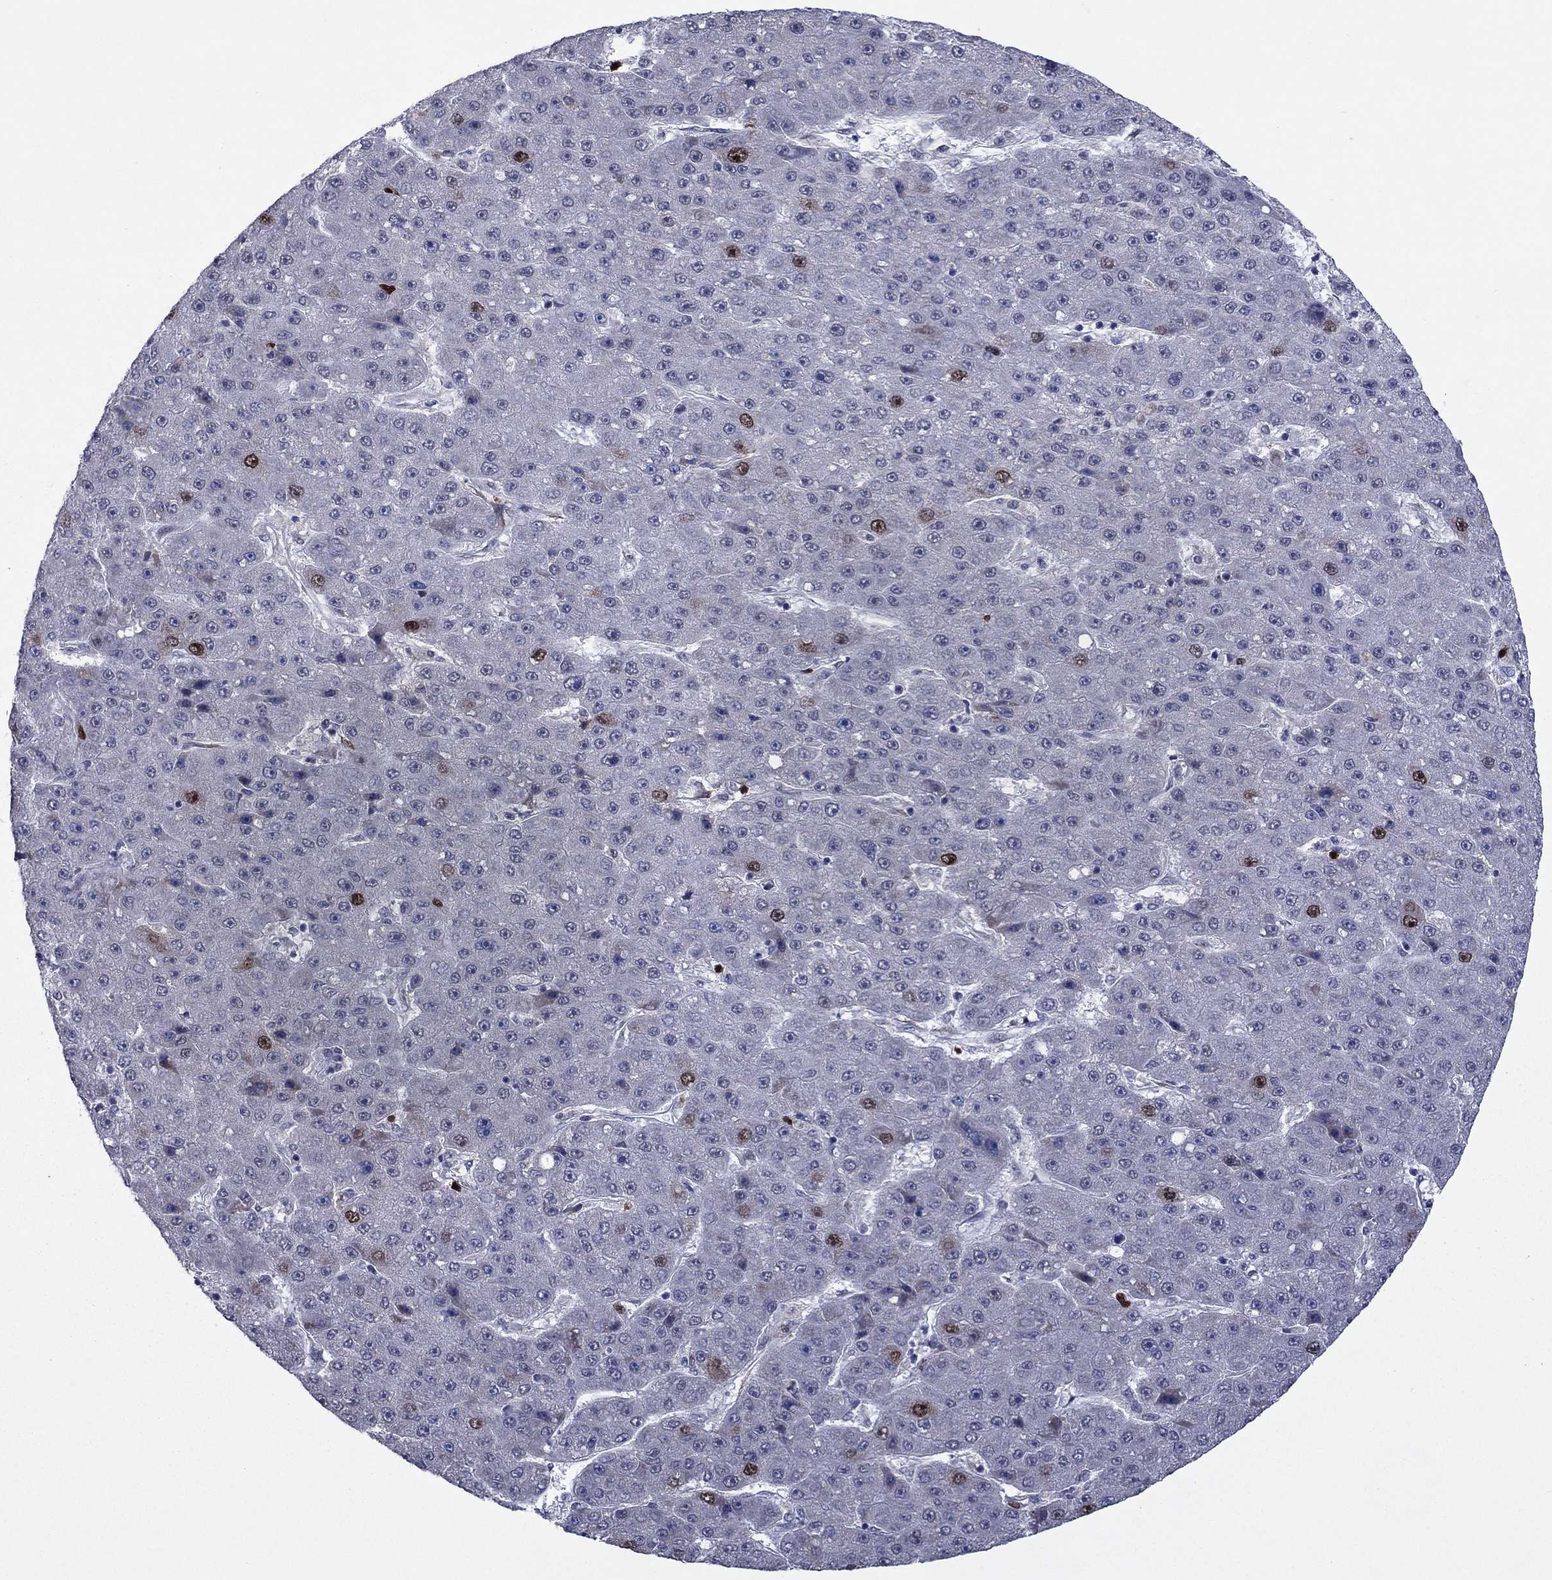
{"staining": {"intensity": "strong", "quantity": "<25%", "location": "nuclear"}, "tissue": "liver cancer", "cell_type": "Tumor cells", "image_type": "cancer", "snomed": [{"axis": "morphology", "description": "Carcinoma, Hepatocellular, NOS"}, {"axis": "topography", "description": "Liver"}], "caption": "Immunohistochemistry image of neoplastic tissue: hepatocellular carcinoma (liver) stained using IHC shows medium levels of strong protein expression localized specifically in the nuclear of tumor cells, appearing as a nuclear brown color.", "gene": "CDCA5", "patient": {"sex": "male", "age": 67}}